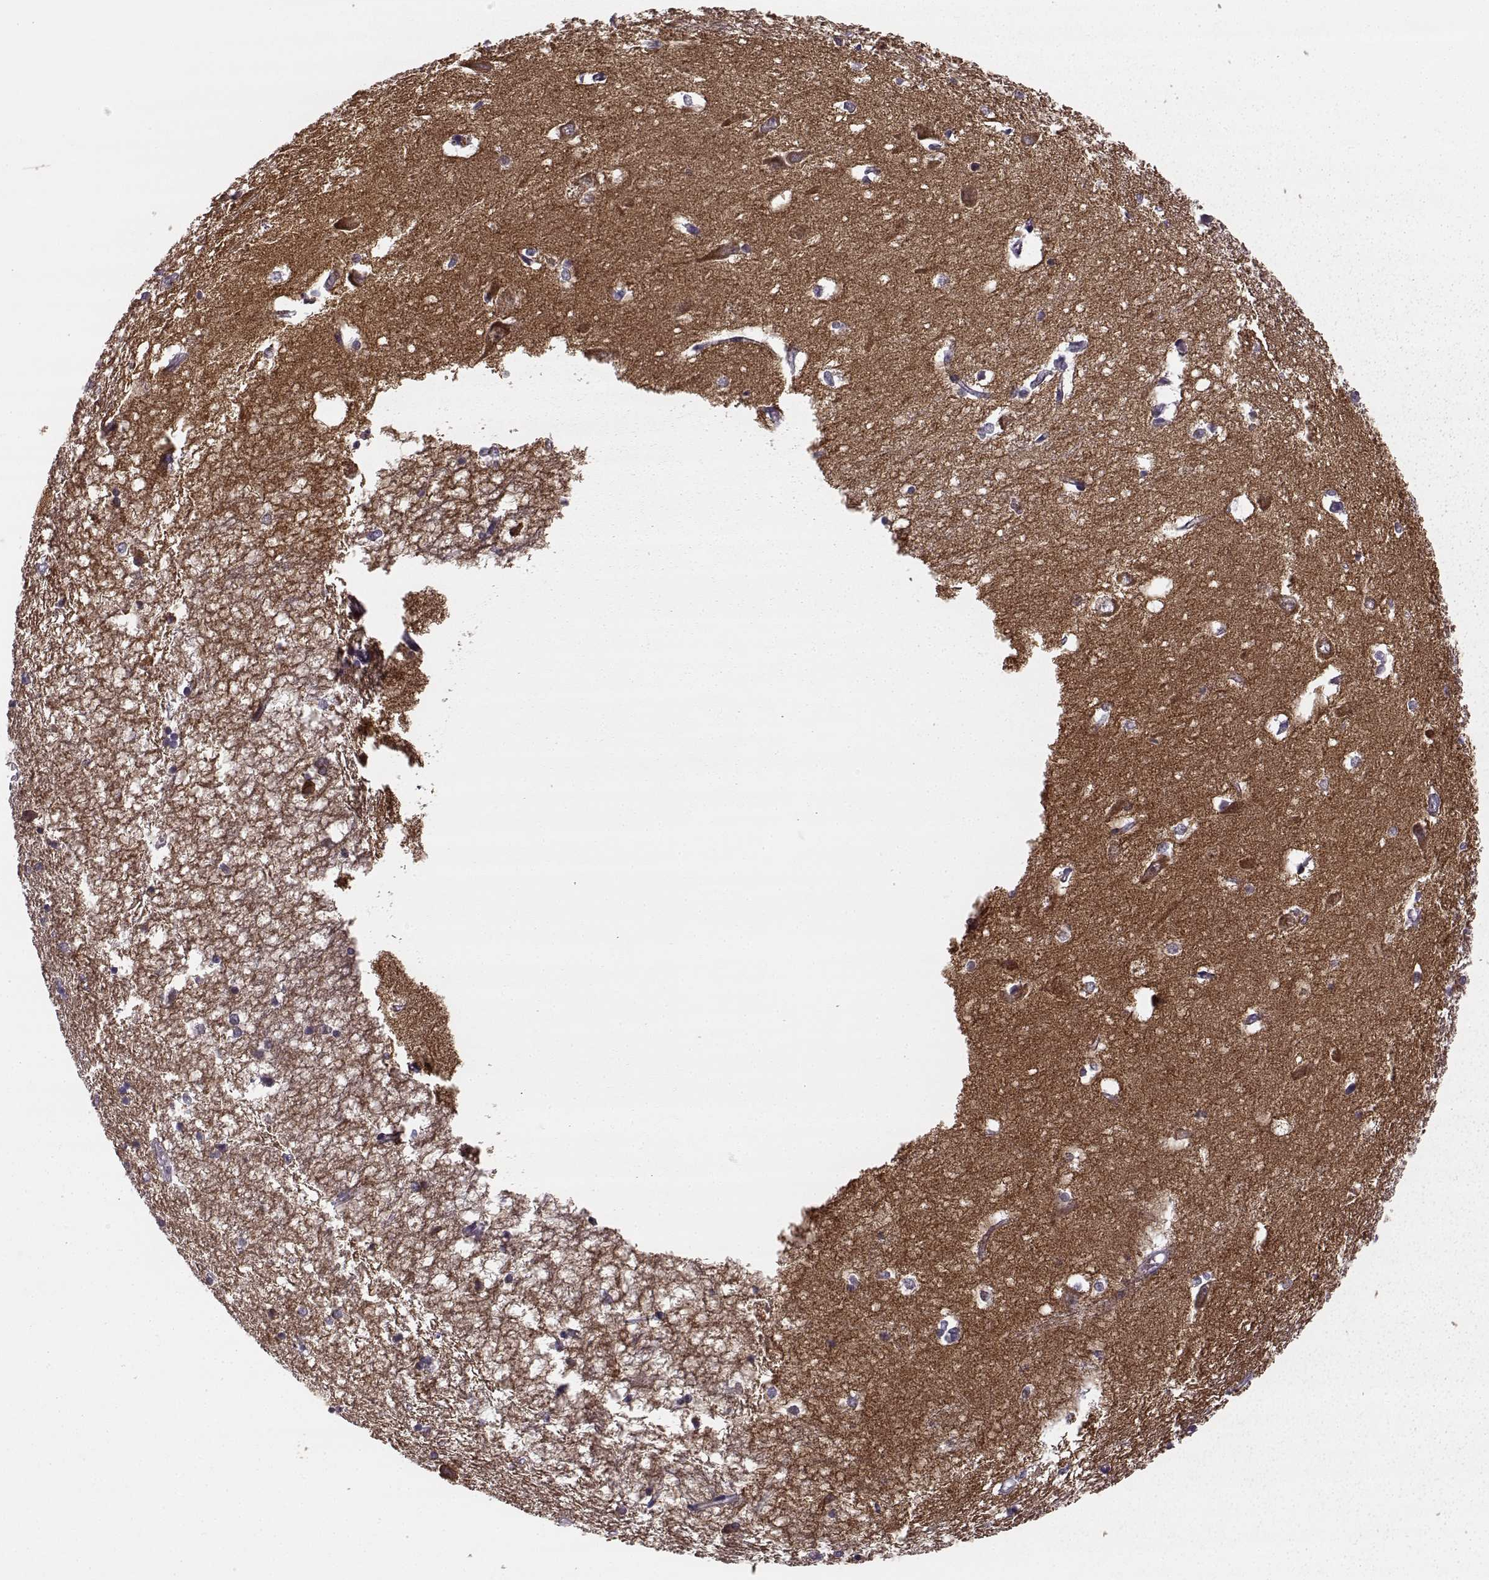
{"staining": {"intensity": "negative", "quantity": "none", "location": "none"}, "tissue": "hippocampus", "cell_type": "Glial cells", "image_type": "normal", "snomed": [{"axis": "morphology", "description": "Normal tissue, NOS"}, {"axis": "topography", "description": "Lateral ventricle wall"}, {"axis": "topography", "description": "Hippocampus"}], "caption": "DAB (3,3'-diaminobenzidine) immunohistochemical staining of normal hippocampus reveals no significant expression in glial cells.", "gene": "PRKCE", "patient": {"sex": "female", "age": 63}}